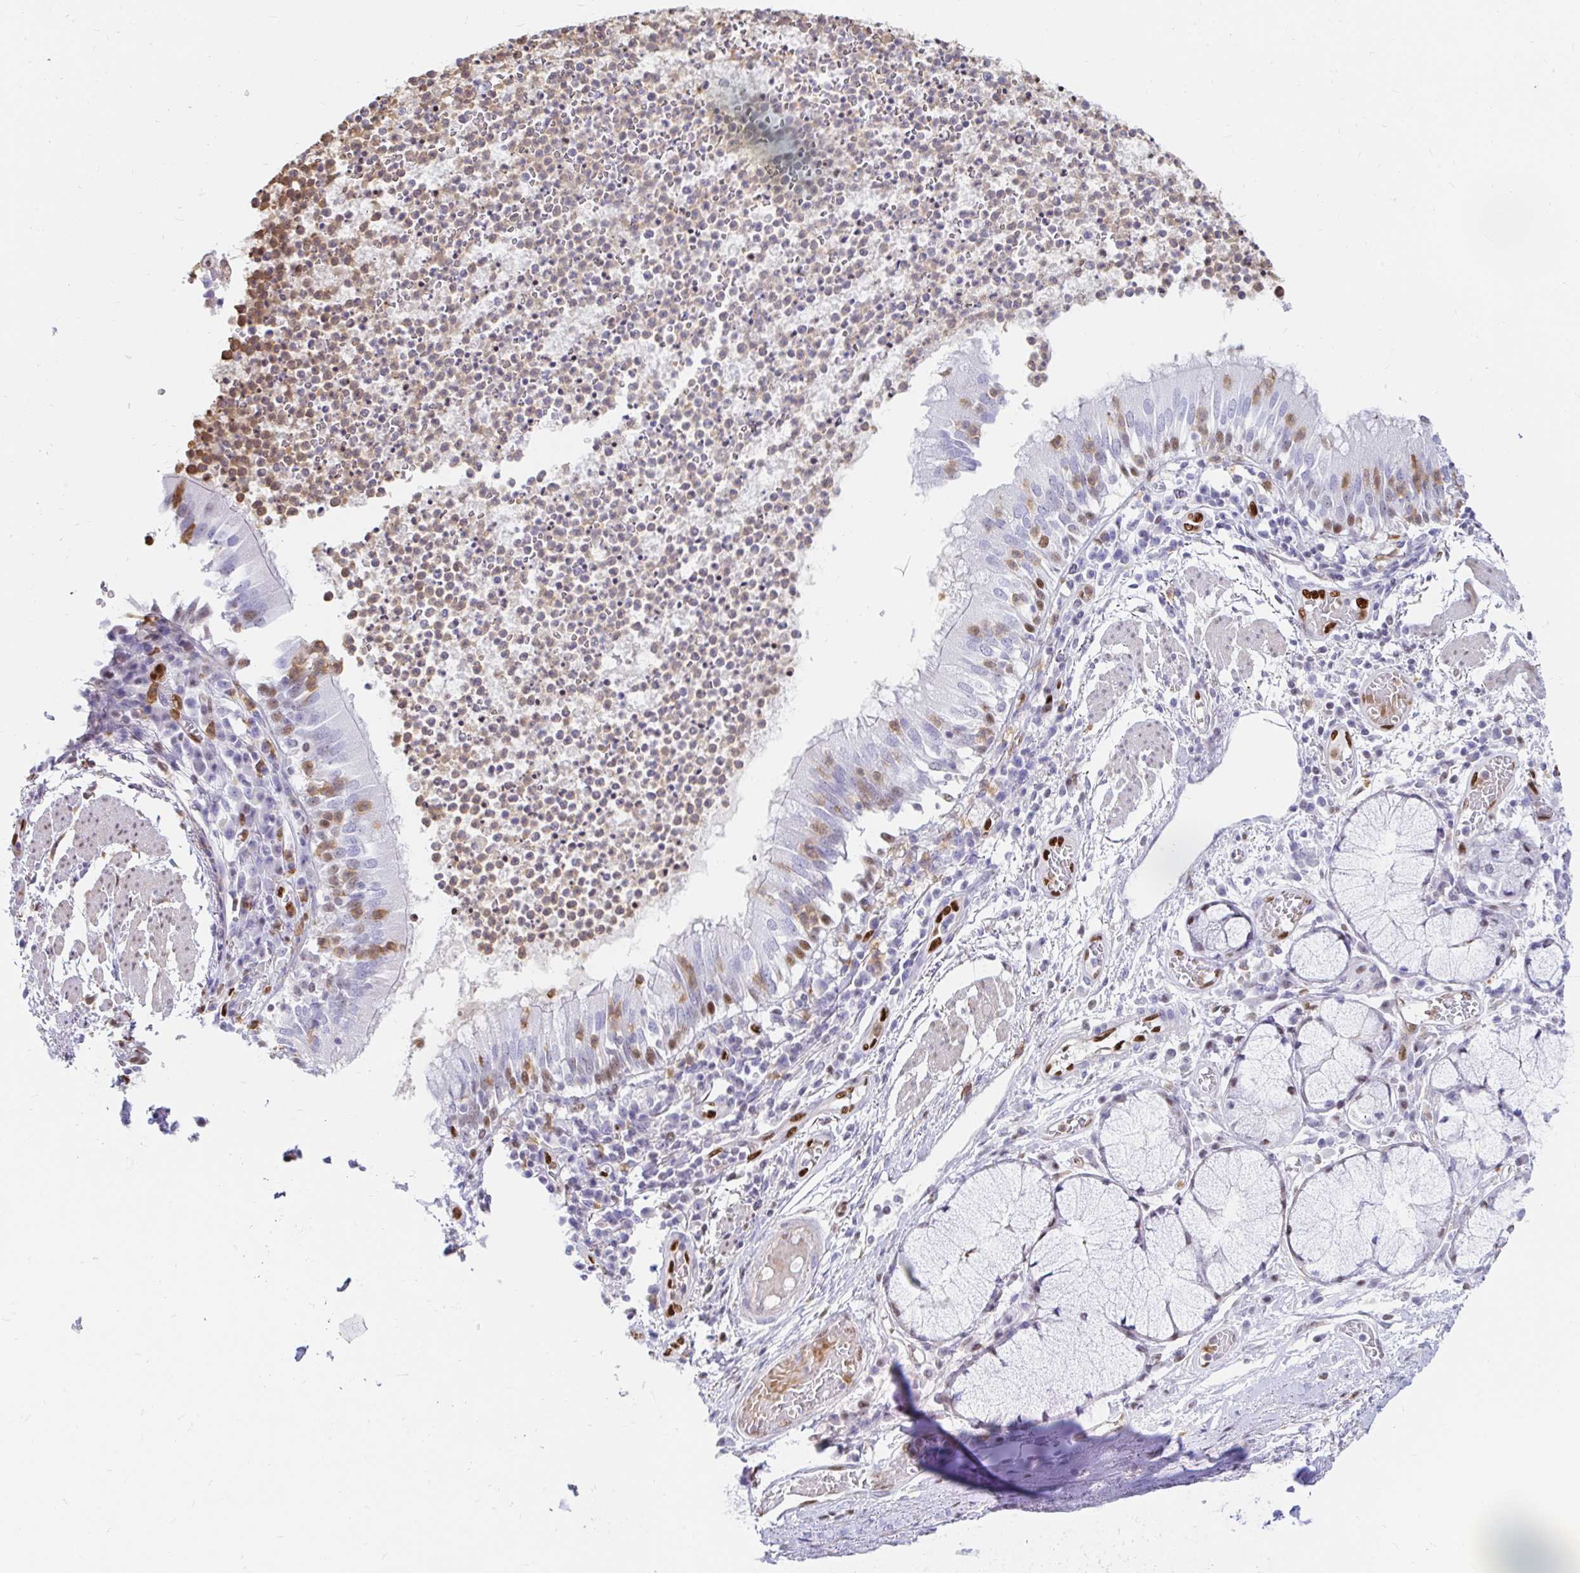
{"staining": {"intensity": "moderate", "quantity": "<25%", "location": "nuclear"}, "tissue": "bronchus", "cell_type": "Respiratory epithelial cells", "image_type": "normal", "snomed": [{"axis": "morphology", "description": "Normal tissue, NOS"}, {"axis": "topography", "description": "Lymph node"}, {"axis": "topography", "description": "Bronchus"}], "caption": "Immunohistochemical staining of benign bronchus displays <25% levels of moderate nuclear protein staining in approximately <25% of respiratory epithelial cells. The staining is performed using DAB (3,3'-diaminobenzidine) brown chromogen to label protein expression. The nuclei are counter-stained blue using hematoxylin.", "gene": "HINFP", "patient": {"sex": "male", "age": 56}}